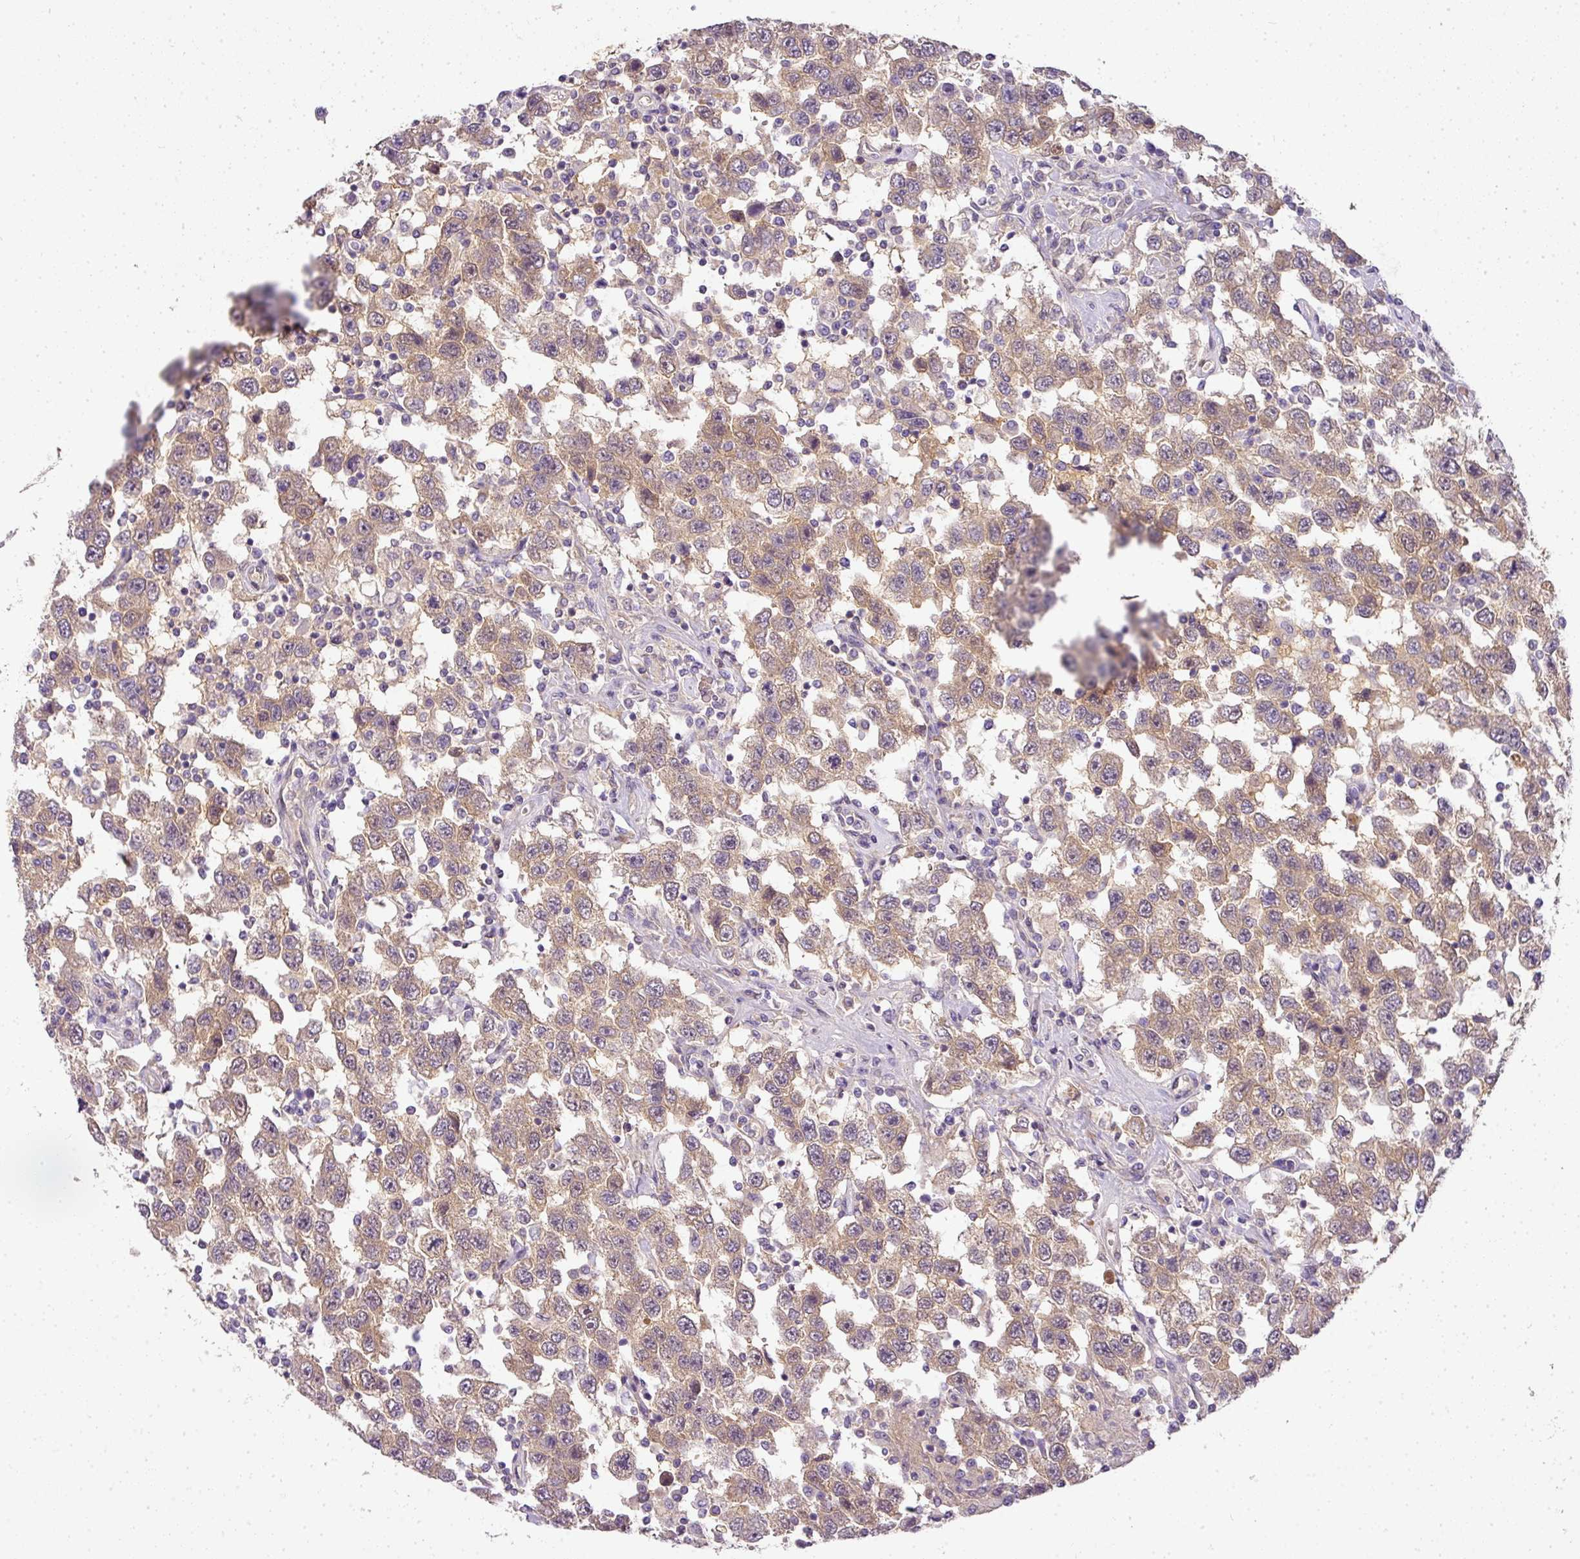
{"staining": {"intensity": "moderate", "quantity": ">75%", "location": "cytoplasmic/membranous"}, "tissue": "testis cancer", "cell_type": "Tumor cells", "image_type": "cancer", "snomed": [{"axis": "morphology", "description": "Seminoma, NOS"}, {"axis": "topography", "description": "Testis"}], "caption": "Testis cancer stained with a protein marker demonstrates moderate staining in tumor cells.", "gene": "ADH5", "patient": {"sex": "male", "age": 41}}